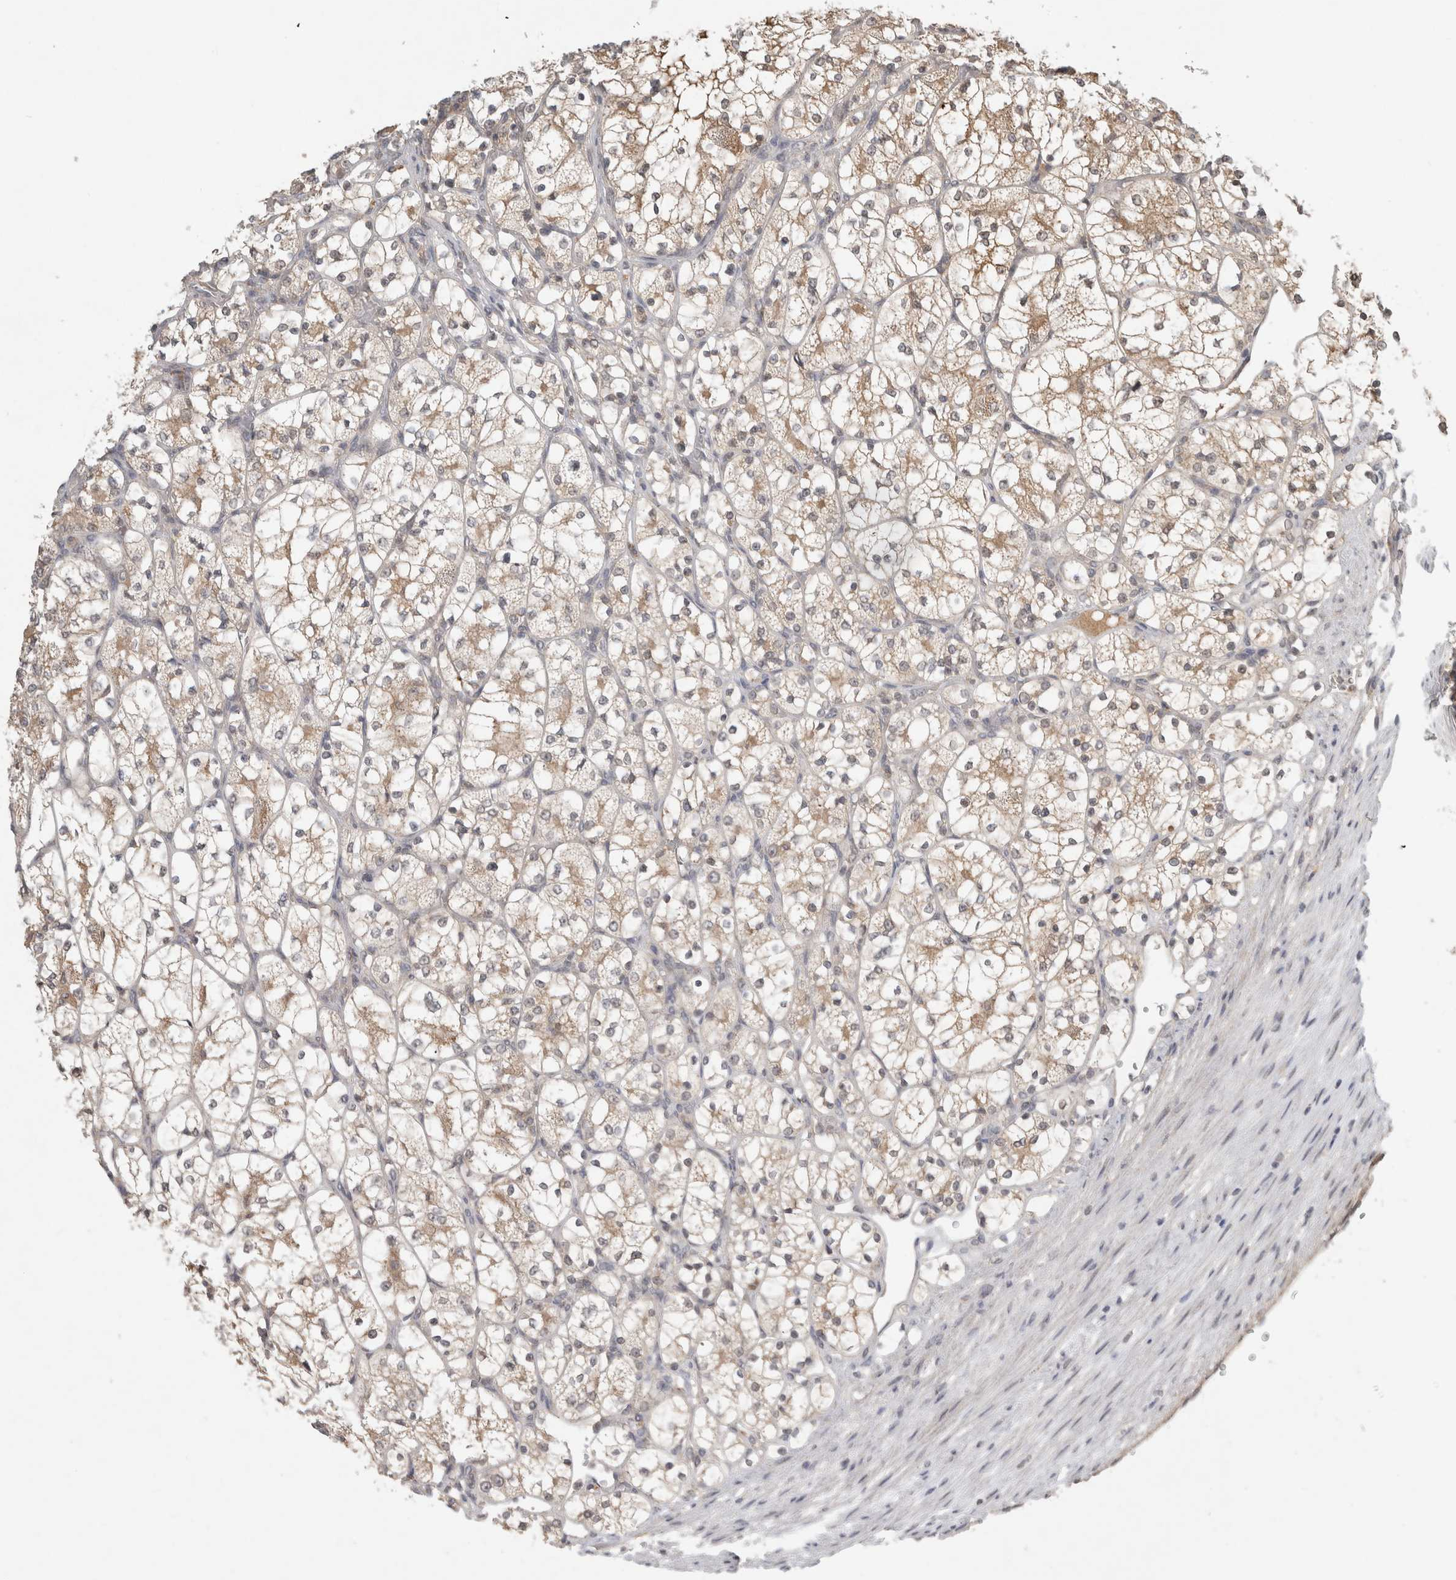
{"staining": {"intensity": "weak", "quantity": "25%-75%", "location": "cytoplasmic/membranous"}, "tissue": "renal cancer", "cell_type": "Tumor cells", "image_type": "cancer", "snomed": [{"axis": "morphology", "description": "Adenocarcinoma, NOS"}, {"axis": "topography", "description": "Kidney"}], "caption": "Immunohistochemical staining of renal cancer (adenocarcinoma) displays low levels of weak cytoplasmic/membranous staining in about 25%-75% of tumor cells. (Stains: DAB (3,3'-diaminobenzidine) in brown, nuclei in blue, Microscopy: brightfield microscopy at high magnification).", "gene": "LOXL2", "patient": {"sex": "female", "age": 69}}